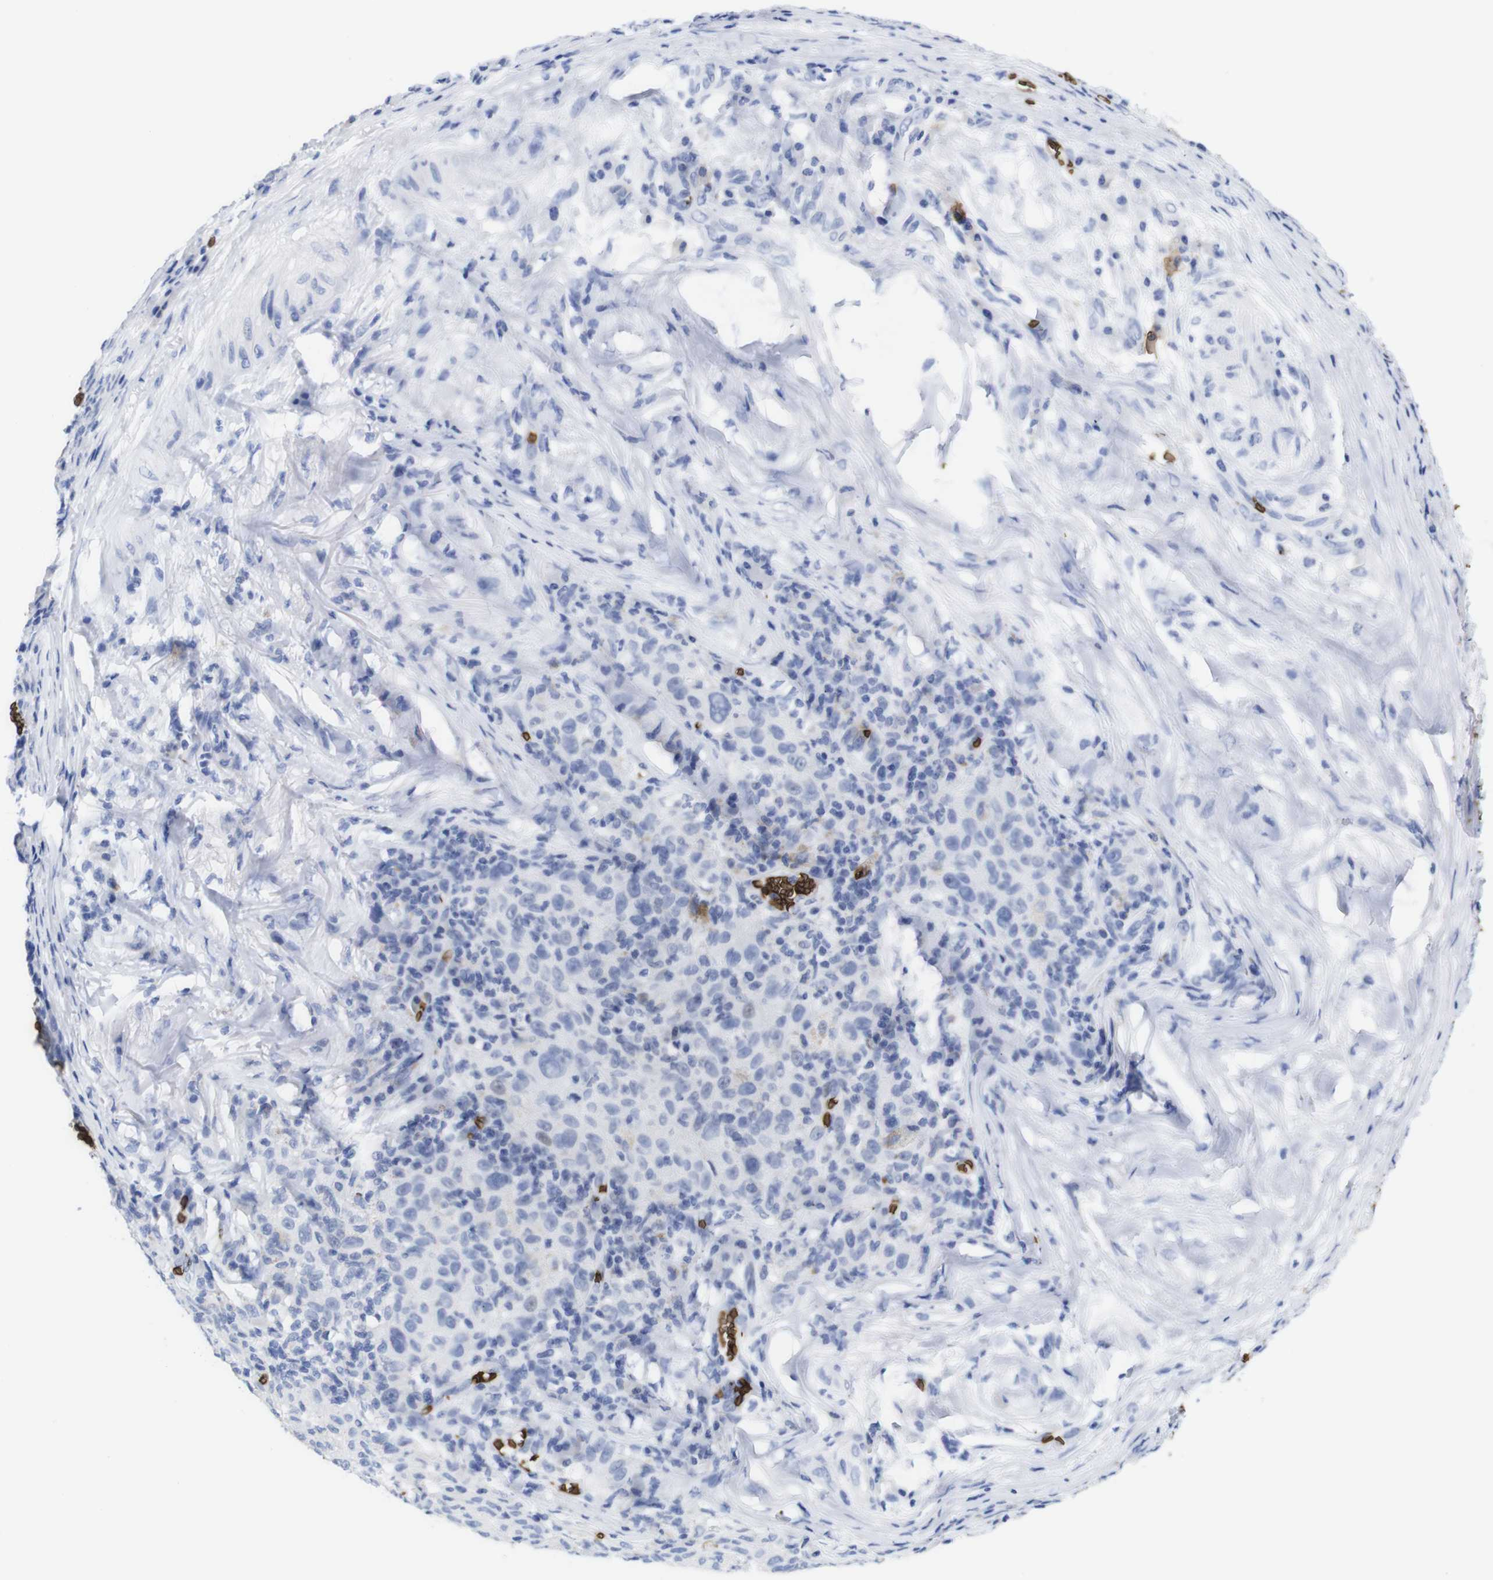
{"staining": {"intensity": "negative", "quantity": "none", "location": "none"}, "tissue": "melanoma", "cell_type": "Tumor cells", "image_type": "cancer", "snomed": [{"axis": "morphology", "description": "Malignant melanoma, NOS"}, {"axis": "topography", "description": "Skin"}], "caption": "The histopathology image displays no staining of tumor cells in melanoma.", "gene": "S1PR2", "patient": {"sex": "female", "age": 82}}